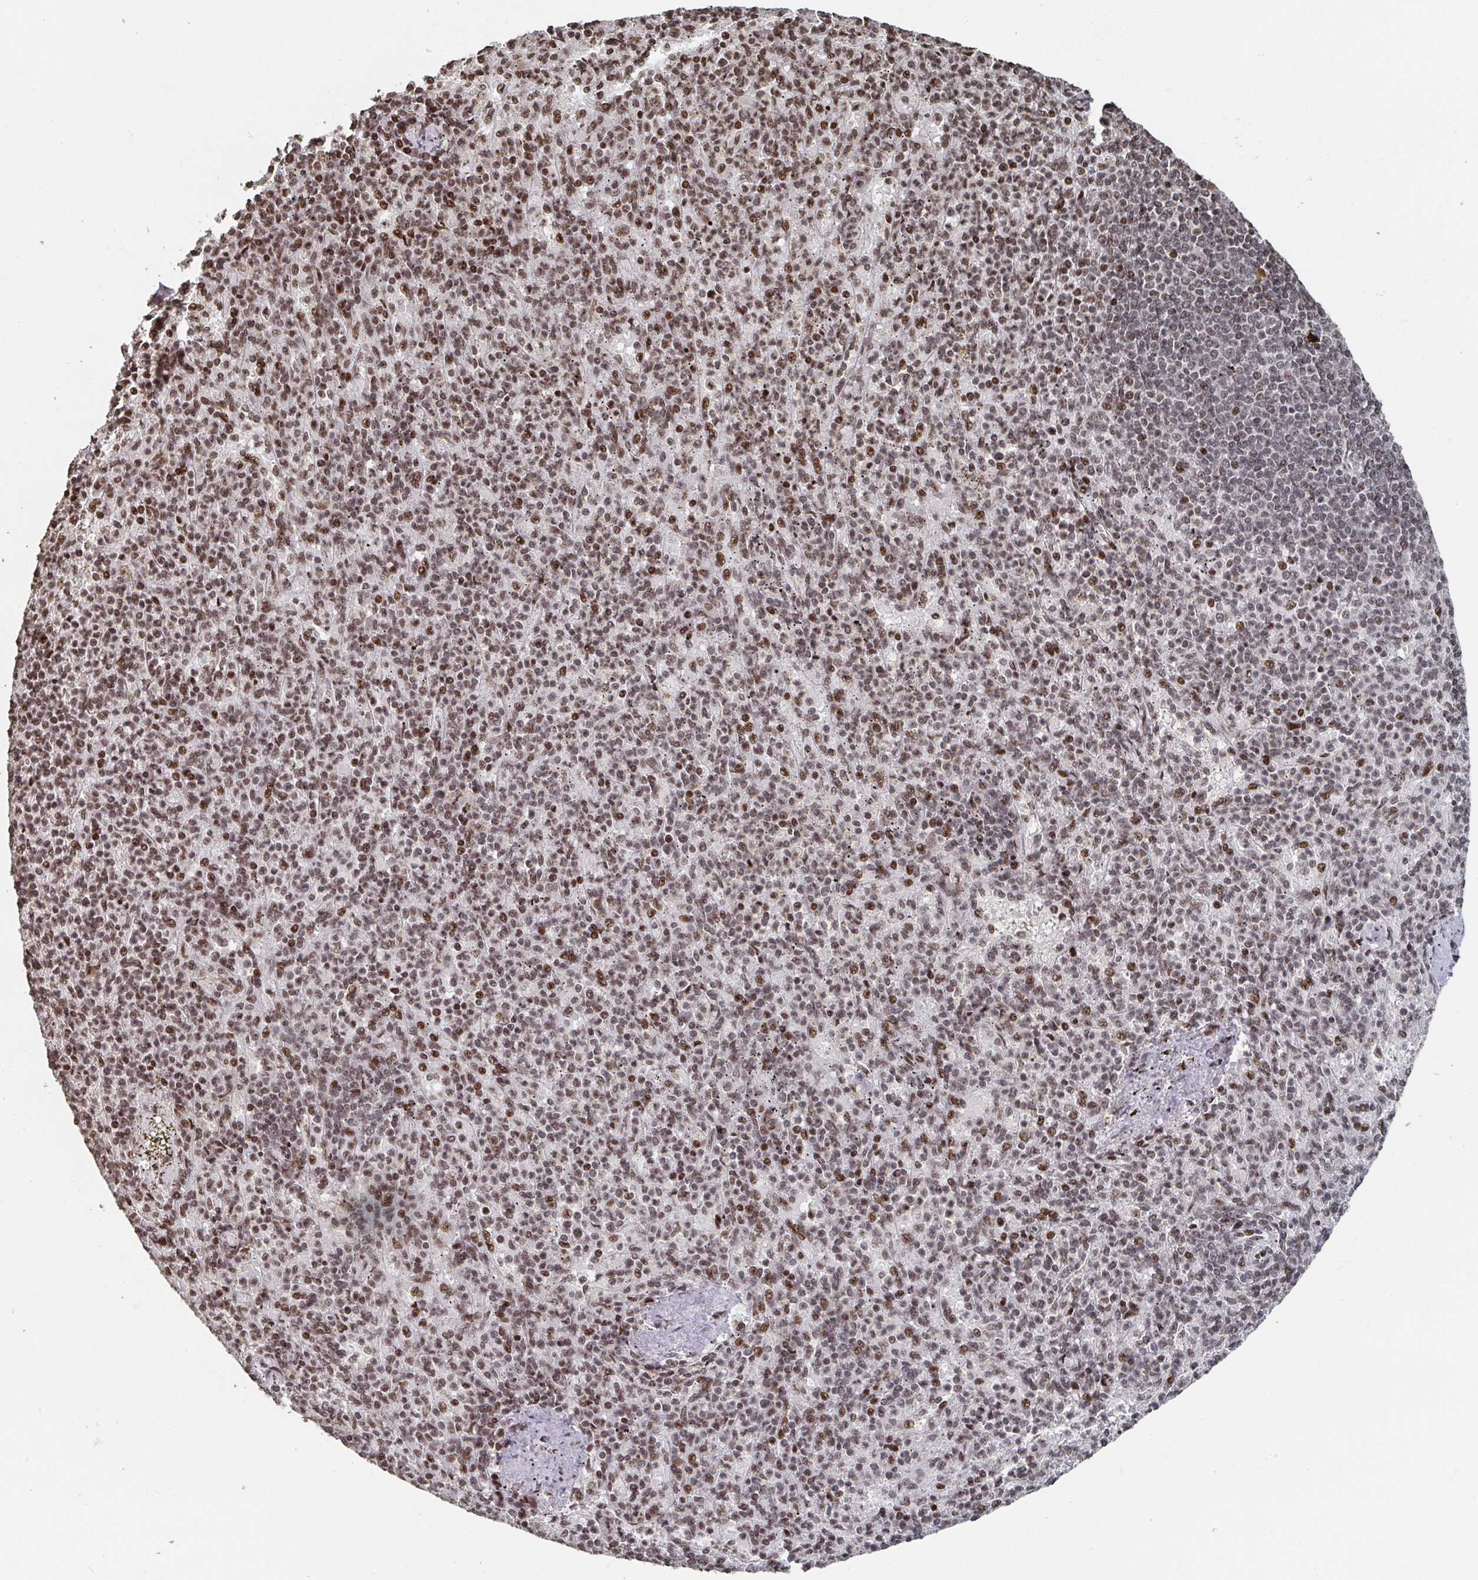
{"staining": {"intensity": "moderate", "quantity": ">75%", "location": "nuclear"}, "tissue": "spleen", "cell_type": "Cells in red pulp", "image_type": "normal", "snomed": [{"axis": "morphology", "description": "Normal tissue, NOS"}, {"axis": "topography", "description": "Spleen"}], "caption": "A medium amount of moderate nuclear staining is present in approximately >75% of cells in red pulp in benign spleen. The staining was performed using DAB, with brown indicating positive protein expression. Nuclei are stained blue with hematoxylin.", "gene": "ZDHHC12", "patient": {"sex": "female", "age": 74}}